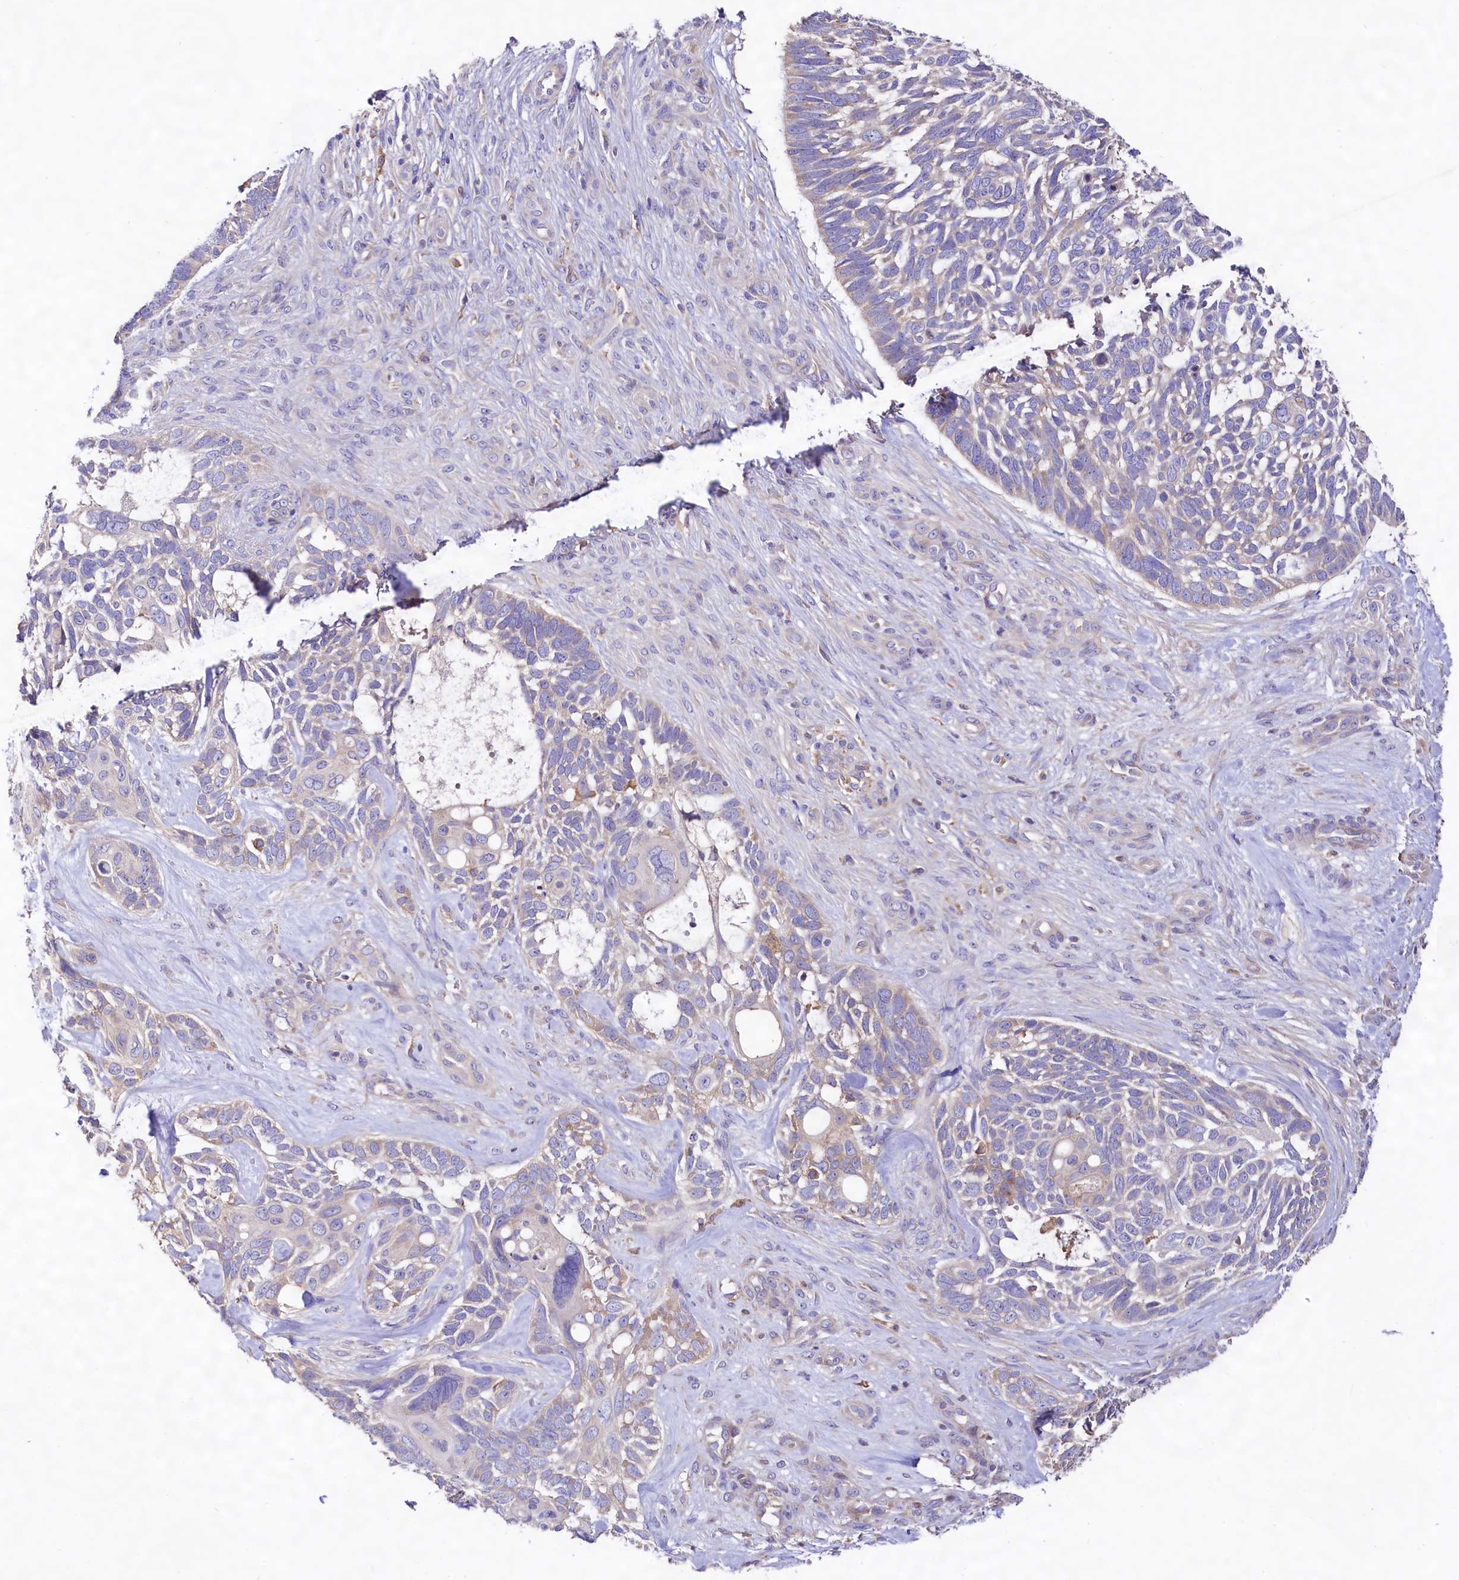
{"staining": {"intensity": "negative", "quantity": "none", "location": "none"}, "tissue": "skin cancer", "cell_type": "Tumor cells", "image_type": "cancer", "snomed": [{"axis": "morphology", "description": "Basal cell carcinoma"}, {"axis": "topography", "description": "Skin"}], "caption": "A high-resolution micrograph shows IHC staining of basal cell carcinoma (skin), which demonstrates no significant staining in tumor cells.", "gene": "DMXL2", "patient": {"sex": "male", "age": 88}}